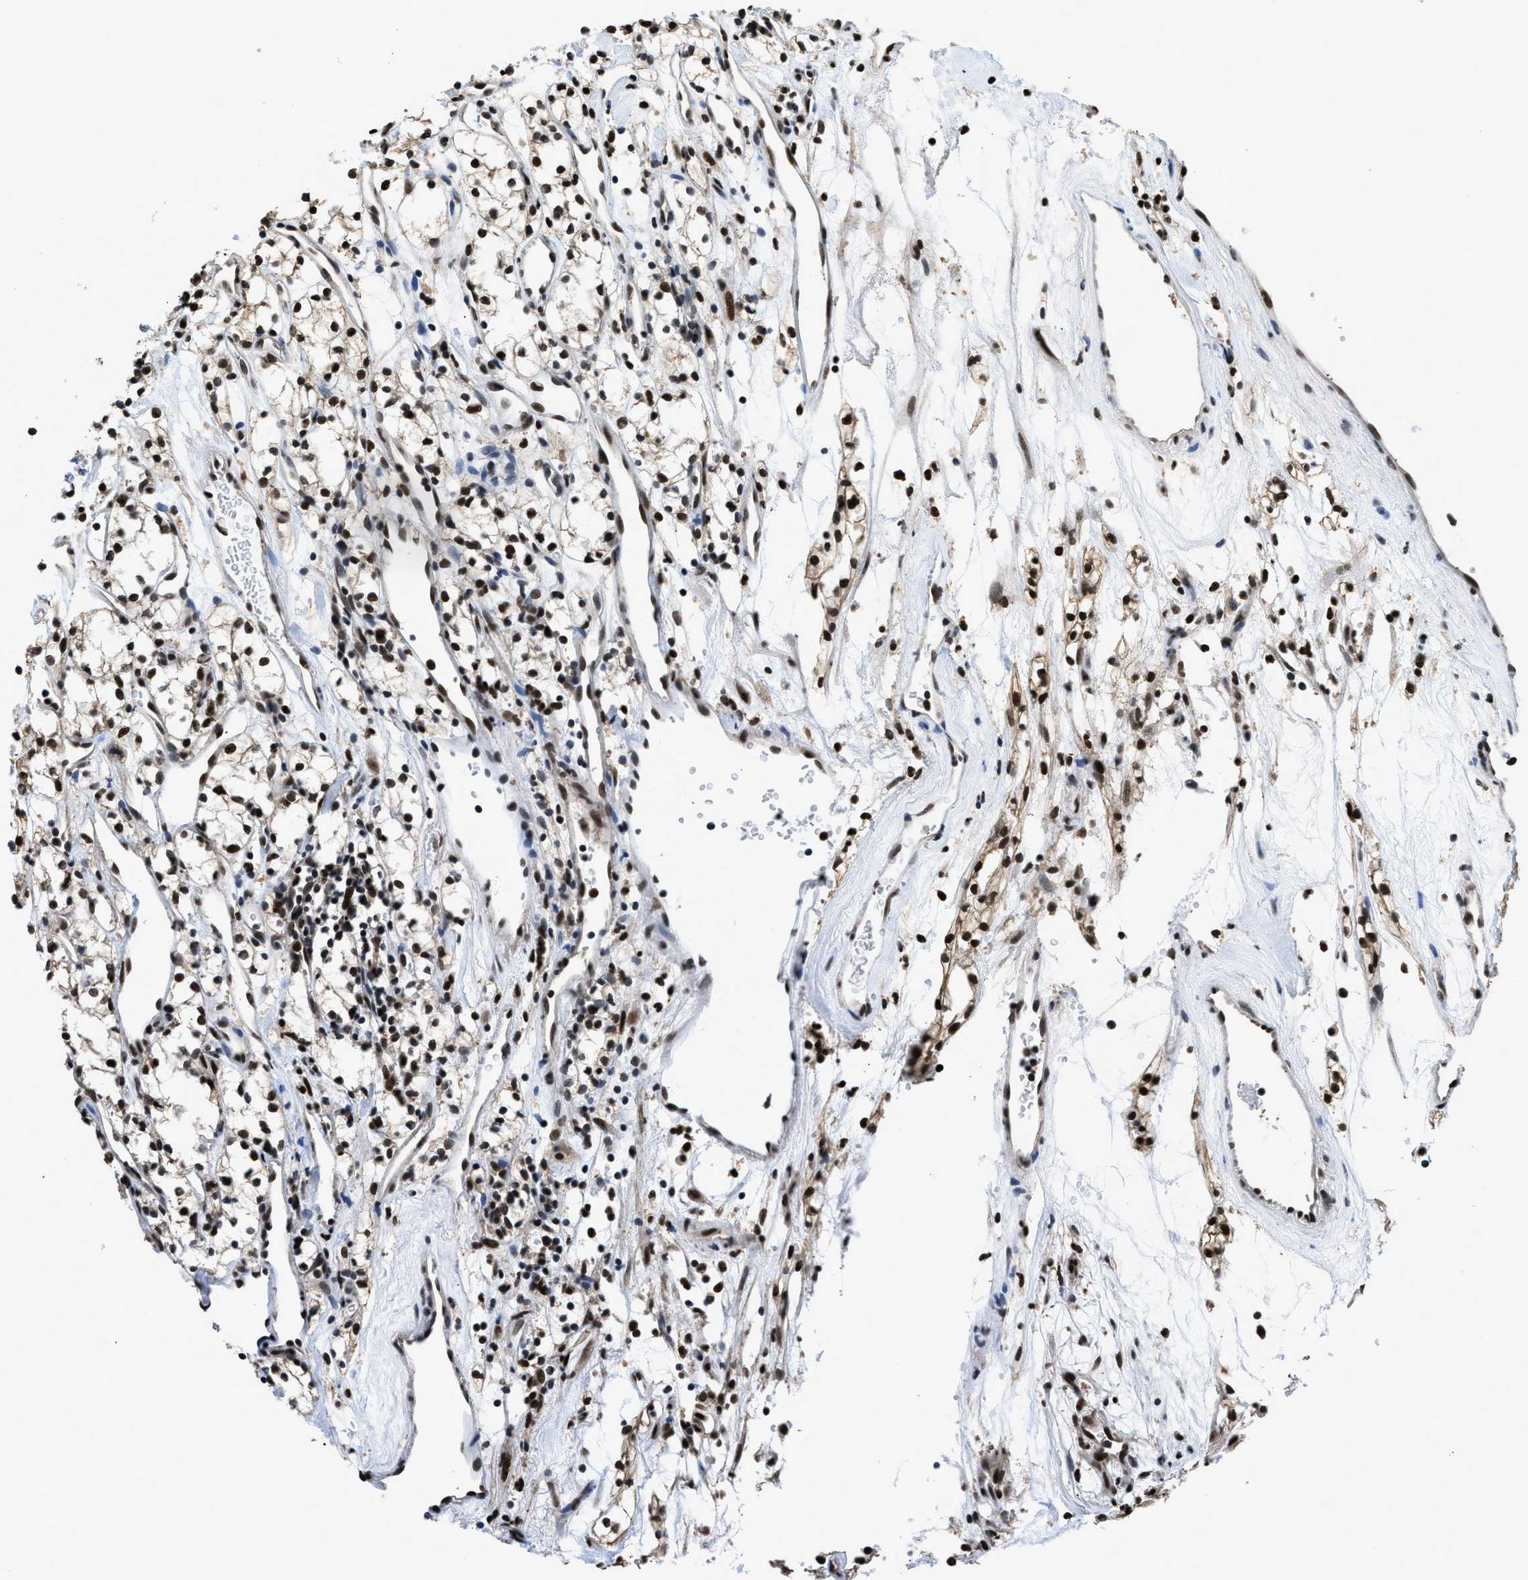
{"staining": {"intensity": "strong", "quantity": ">75%", "location": "nuclear"}, "tissue": "renal cancer", "cell_type": "Tumor cells", "image_type": "cancer", "snomed": [{"axis": "morphology", "description": "Adenocarcinoma, NOS"}, {"axis": "topography", "description": "Kidney"}], "caption": "A brown stain labels strong nuclear expression of a protein in renal cancer tumor cells.", "gene": "HNRNPH2", "patient": {"sex": "male", "age": 59}}